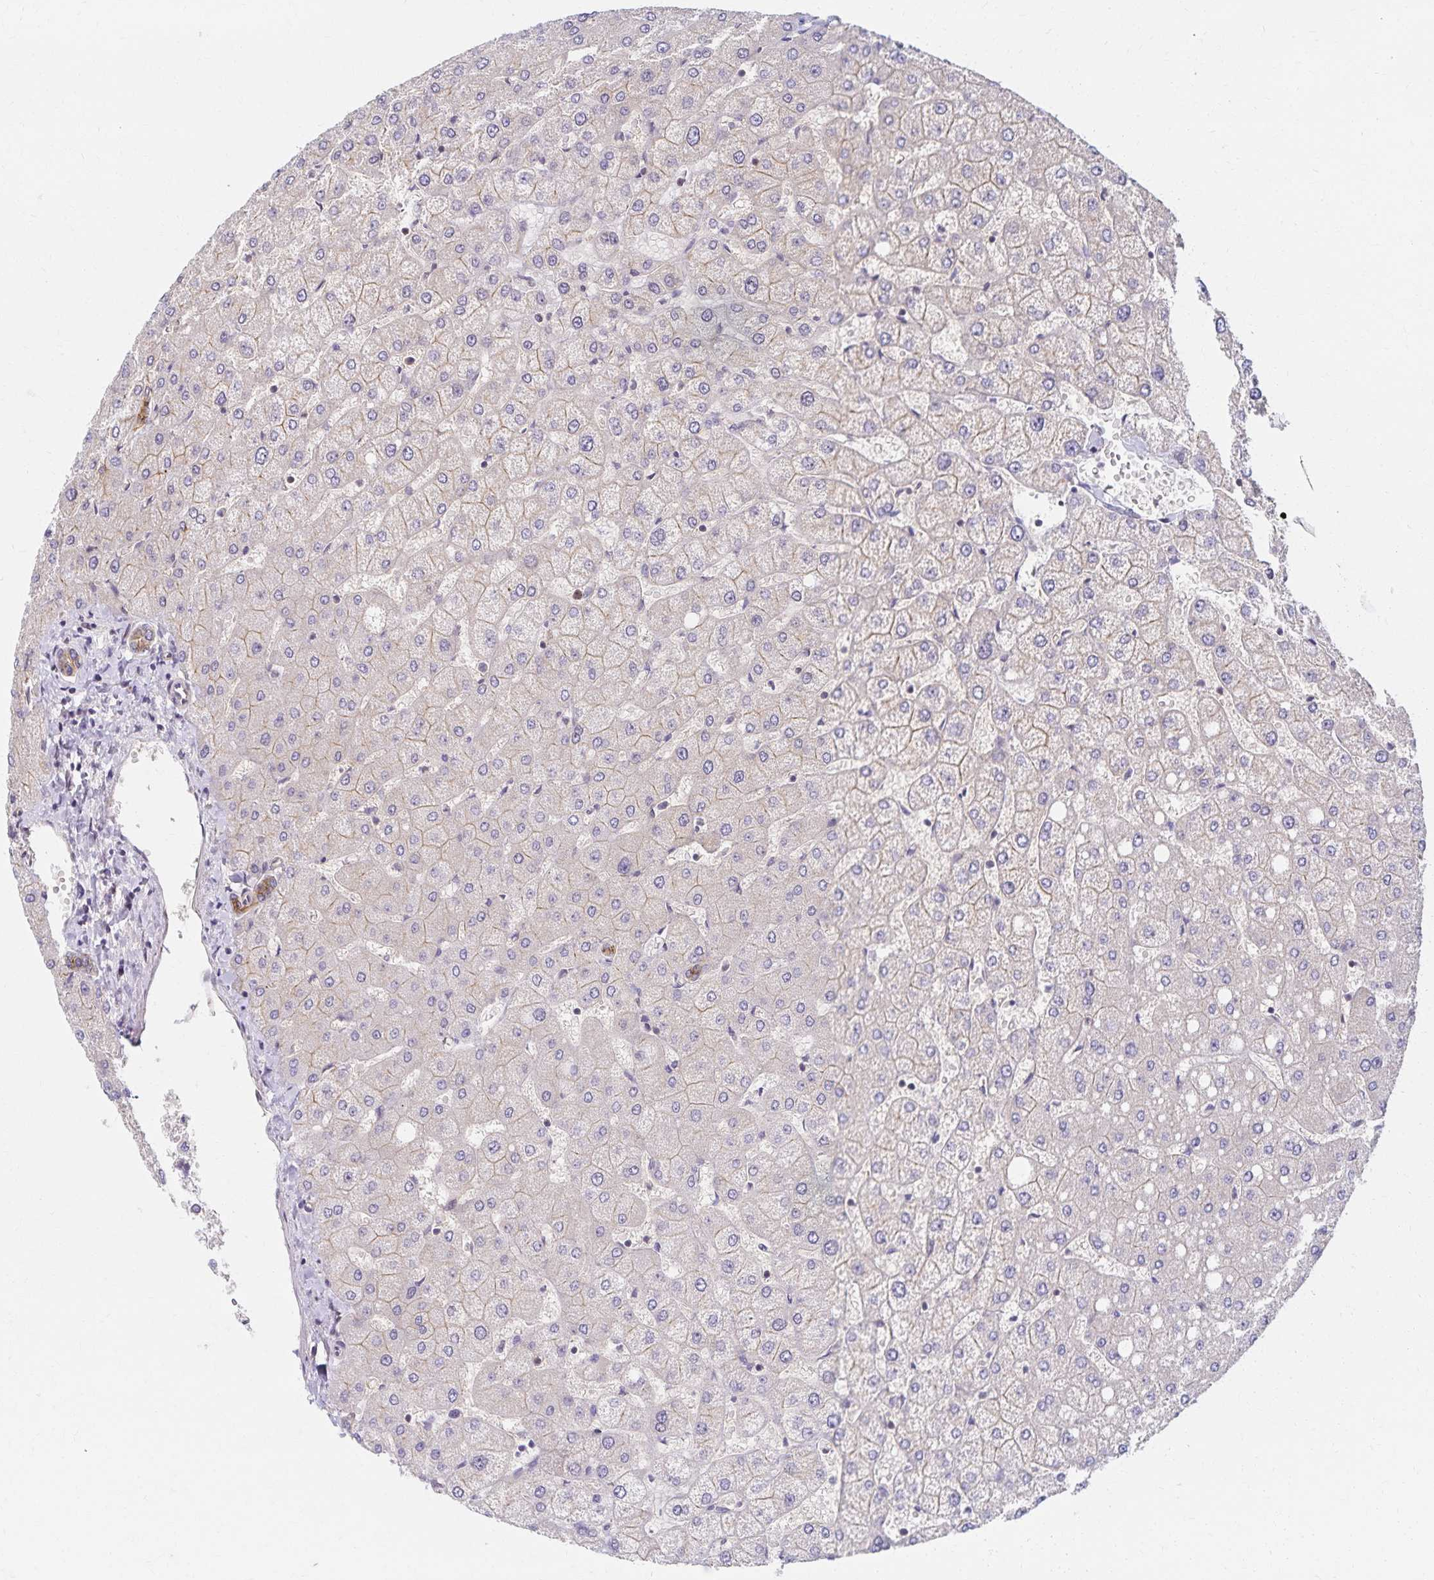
{"staining": {"intensity": "weak", "quantity": "25%-75%", "location": "cytoplasmic/membranous"}, "tissue": "liver", "cell_type": "Cholangiocytes", "image_type": "normal", "snomed": [{"axis": "morphology", "description": "Normal tissue, NOS"}, {"axis": "topography", "description": "Liver"}], "caption": "Protein staining of normal liver displays weak cytoplasmic/membranous expression in about 25%-75% of cholangiocytes. (DAB (3,3'-diaminobenzidine) IHC, brown staining for protein, blue staining for nuclei).", "gene": "RAB9B", "patient": {"sex": "female", "age": 54}}